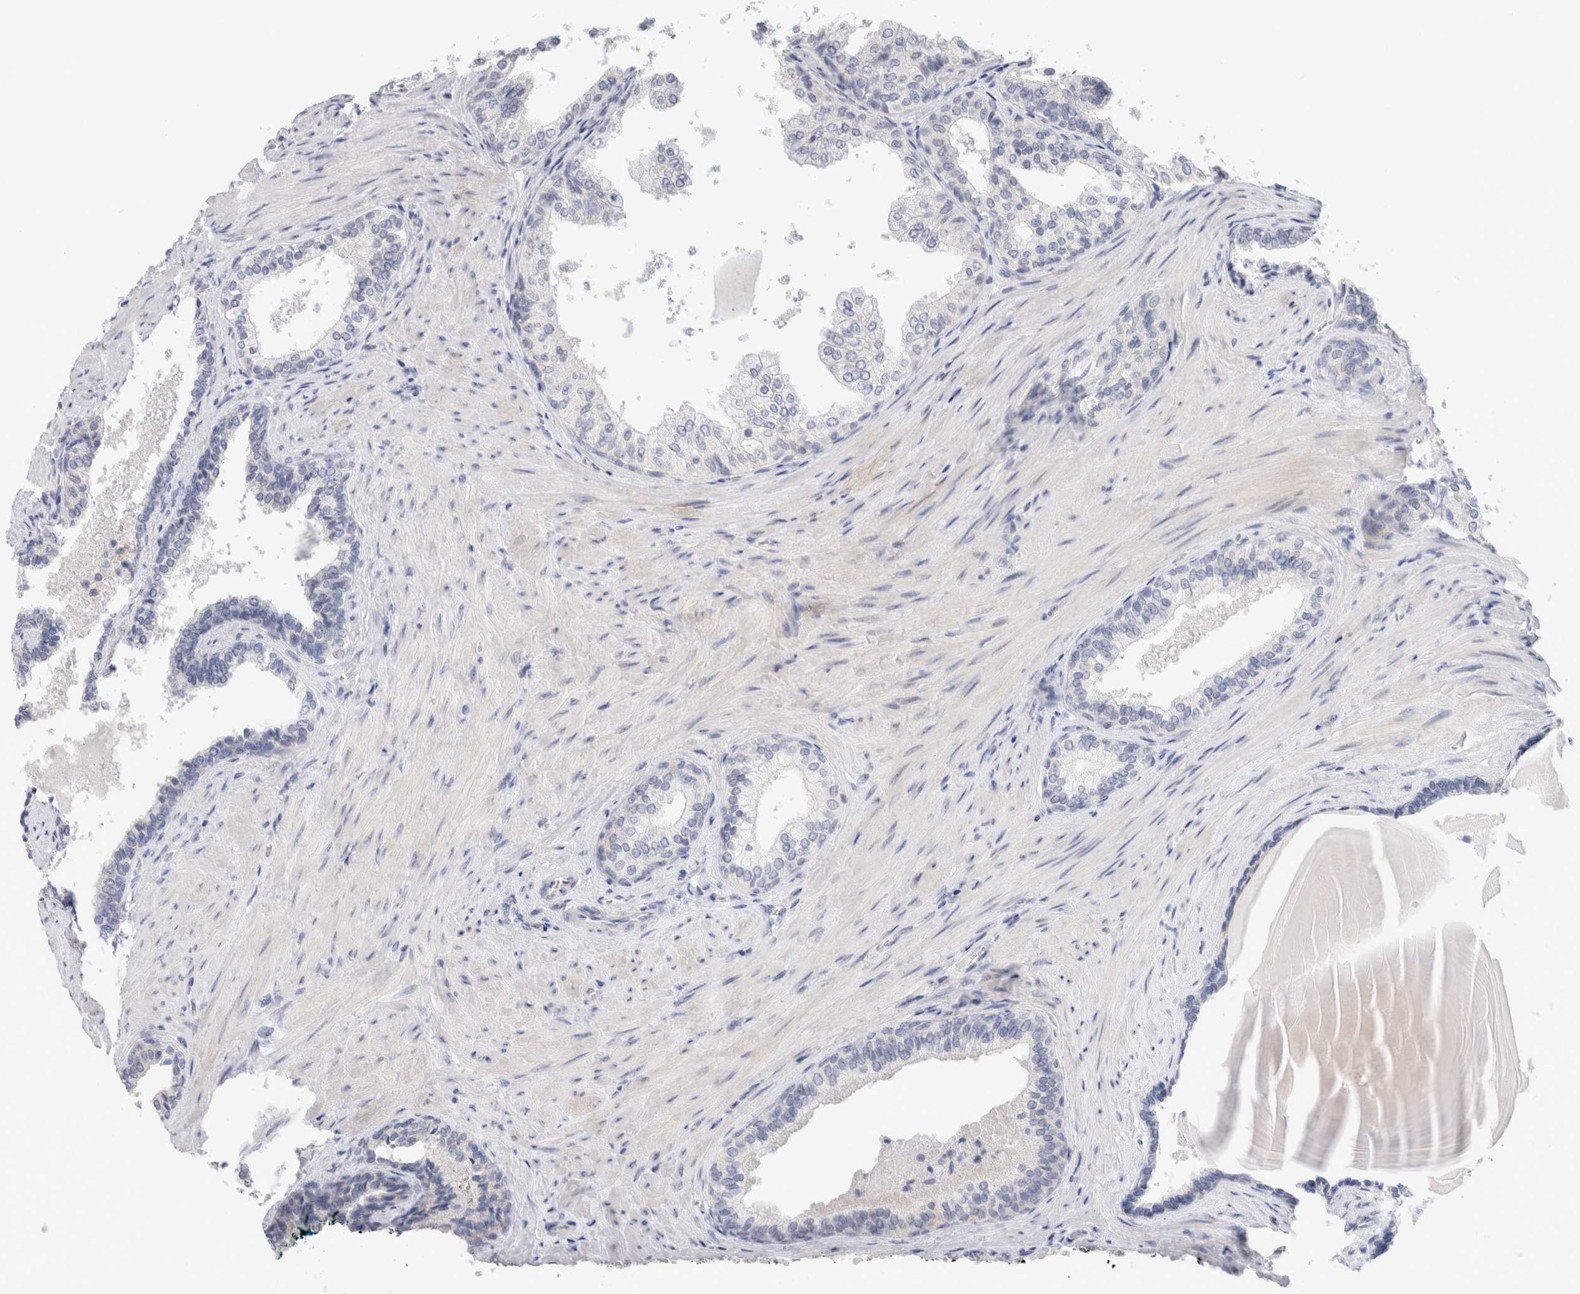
{"staining": {"intensity": "negative", "quantity": "none", "location": "none"}, "tissue": "prostate cancer", "cell_type": "Tumor cells", "image_type": "cancer", "snomed": [{"axis": "morphology", "description": "Adenocarcinoma, Low grade"}, {"axis": "topography", "description": "Prostate"}], "caption": "This is a photomicrograph of IHC staining of prostate cancer (adenocarcinoma (low-grade)), which shows no expression in tumor cells.", "gene": "AFP", "patient": {"sex": "male", "age": 60}}